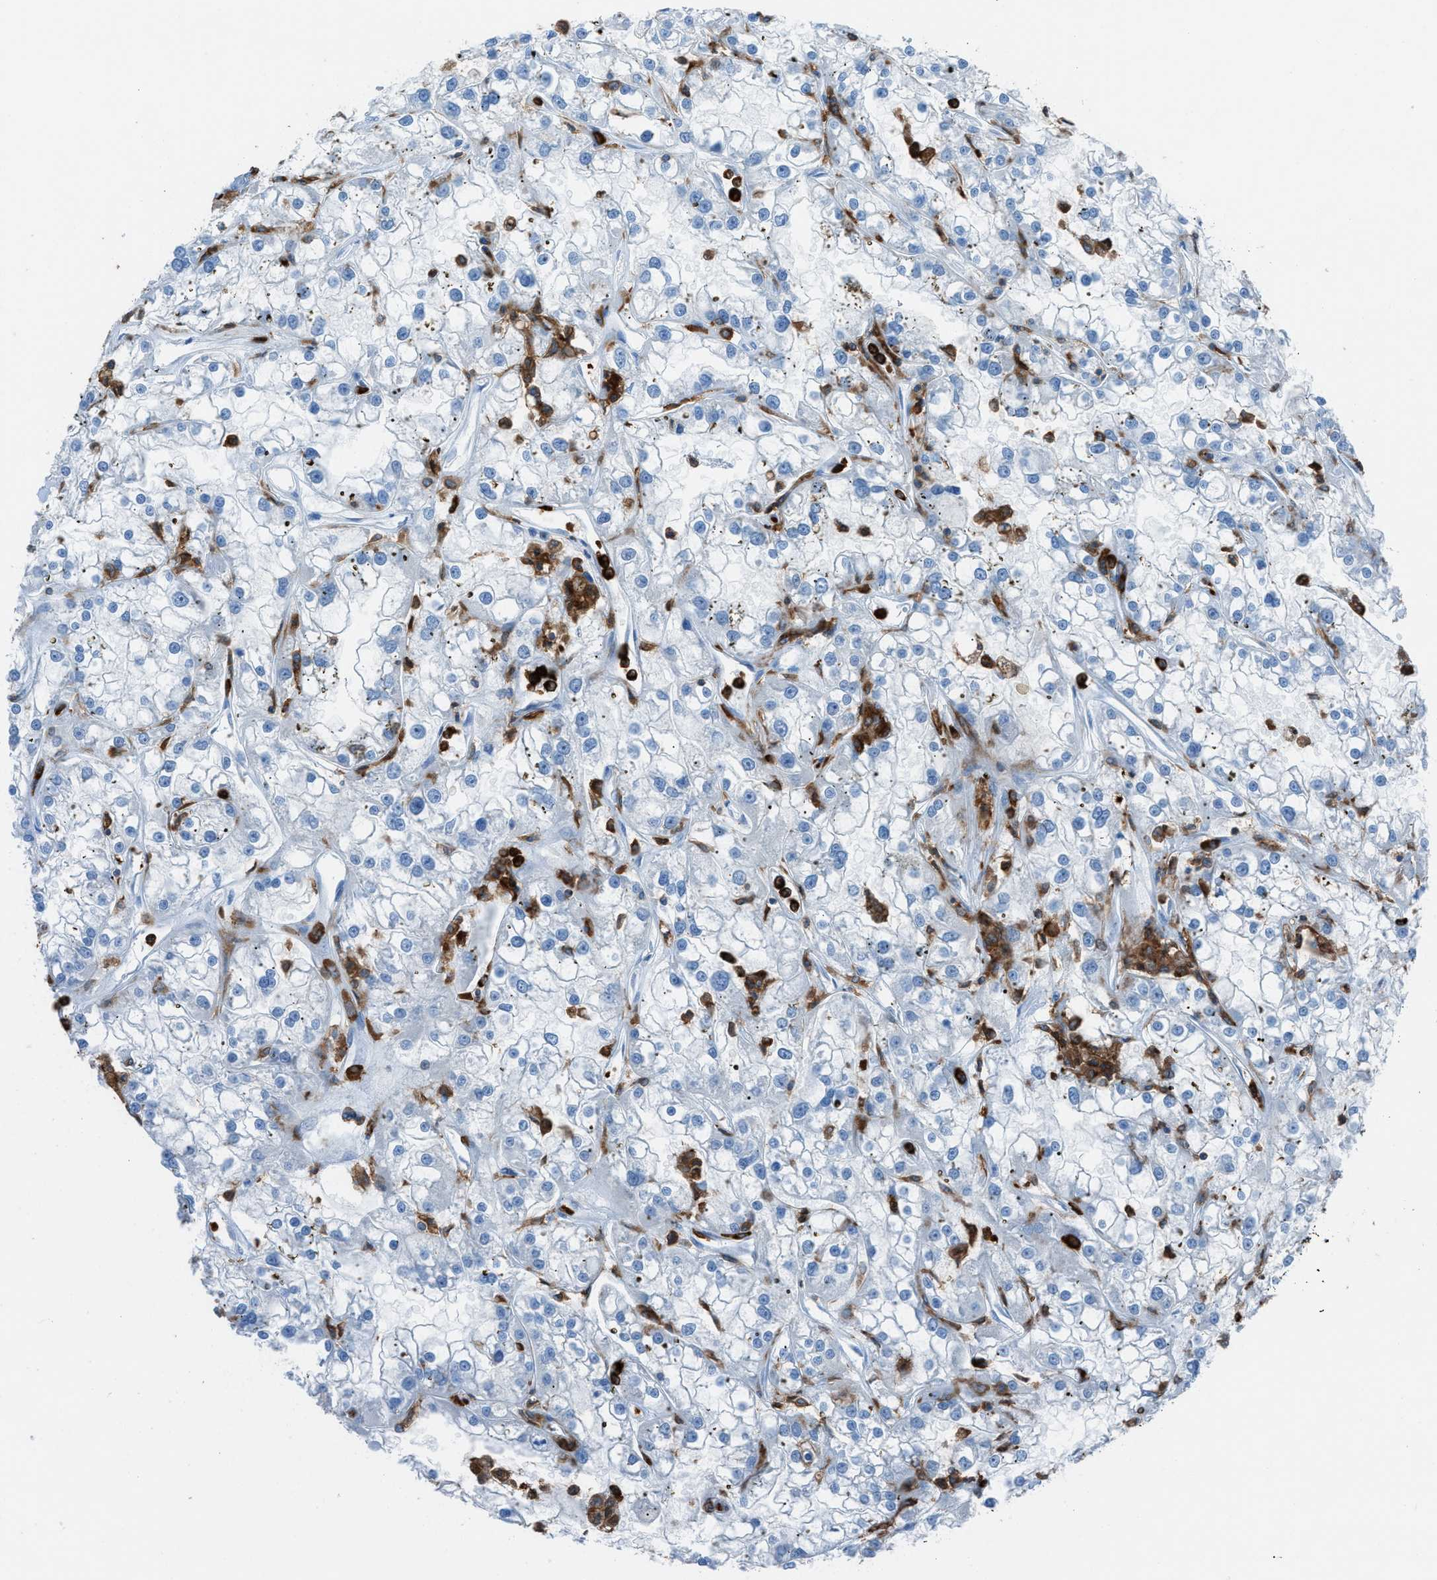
{"staining": {"intensity": "negative", "quantity": "none", "location": "none"}, "tissue": "renal cancer", "cell_type": "Tumor cells", "image_type": "cancer", "snomed": [{"axis": "morphology", "description": "Adenocarcinoma, NOS"}, {"axis": "topography", "description": "Kidney"}], "caption": "Immunohistochemical staining of human renal cancer shows no significant positivity in tumor cells.", "gene": "ITGB2", "patient": {"sex": "female", "age": 52}}